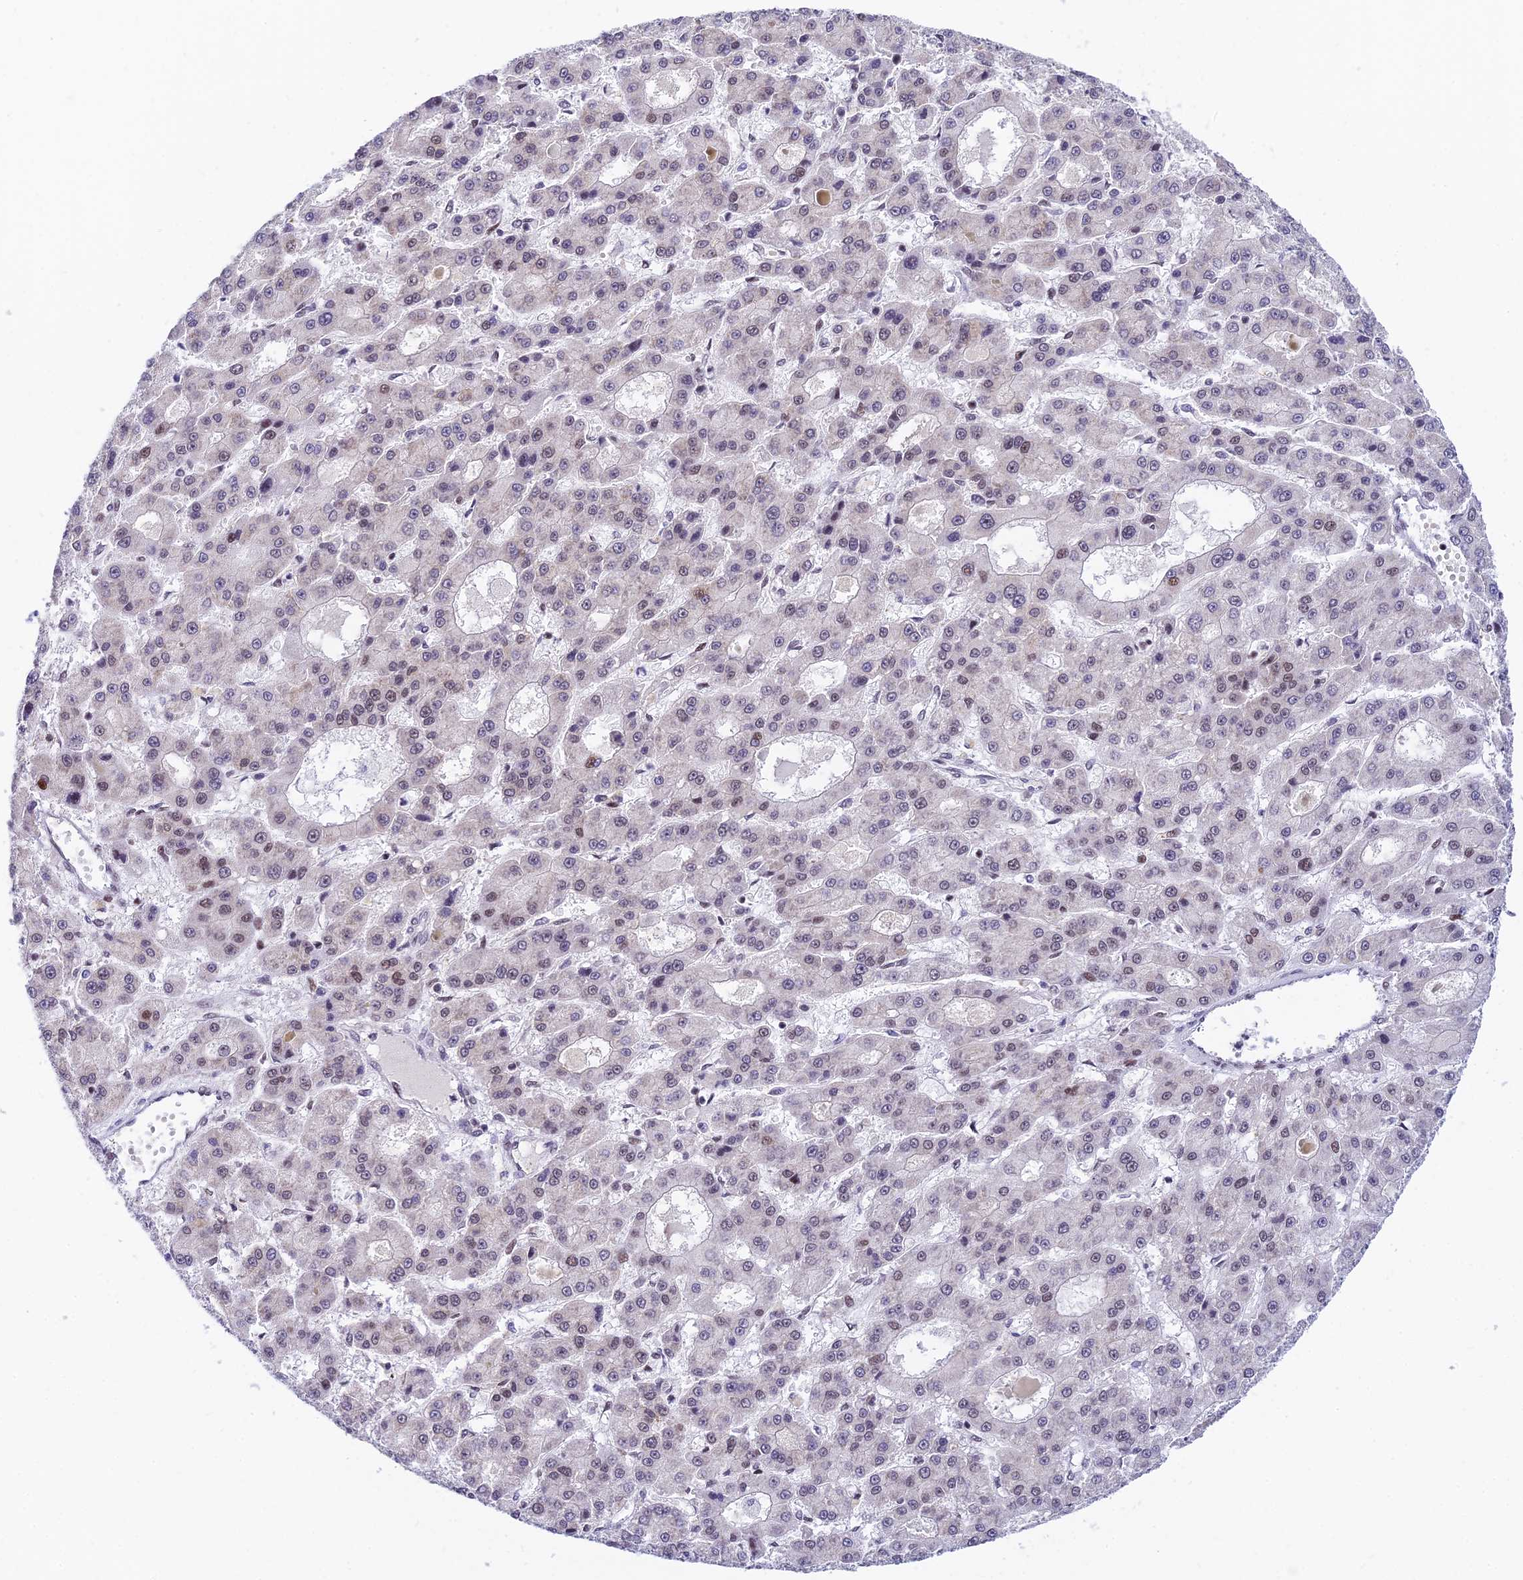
{"staining": {"intensity": "weak", "quantity": "<25%", "location": "nuclear"}, "tissue": "liver cancer", "cell_type": "Tumor cells", "image_type": "cancer", "snomed": [{"axis": "morphology", "description": "Carcinoma, Hepatocellular, NOS"}, {"axis": "topography", "description": "Liver"}], "caption": "Tumor cells show no significant staining in liver hepatocellular carcinoma.", "gene": "USP22", "patient": {"sex": "male", "age": 70}}